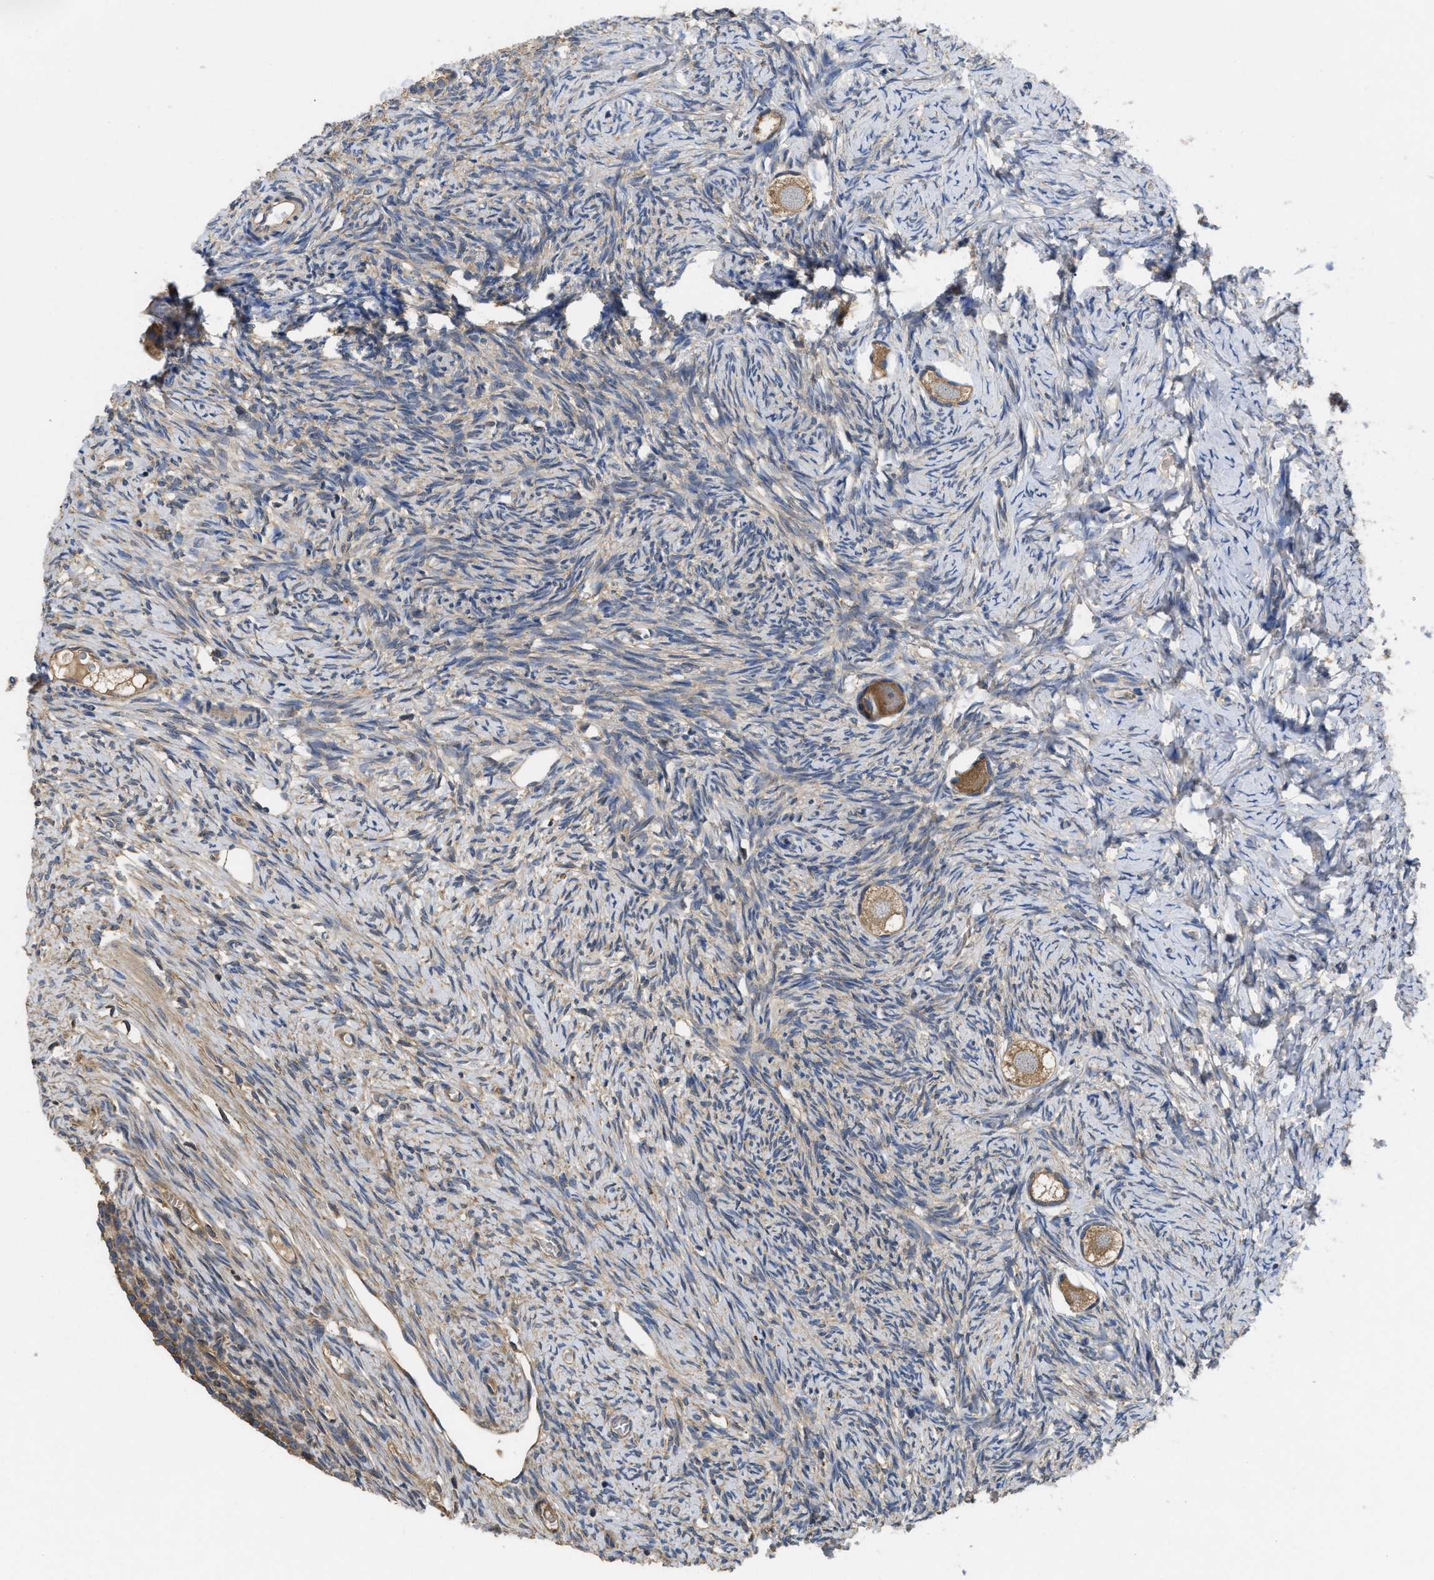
{"staining": {"intensity": "moderate", "quantity": ">75%", "location": "cytoplasmic/membranous"}, "tissue": "ovary", "cell_type": "Follicle cells", "image_type": "normal", "snomed": [{"axis": "morphology", "description": "Normal tissue, NOS"}, {"axis": "topography", "description": "Ovary"}], "caption": "A medium amount of moderate cytoplasmic/membranous positivity is identified in about >75% of follicle cells in benign ovary.", "gene": "RNF216", "patient": {"sex": "female", "age": 27}}